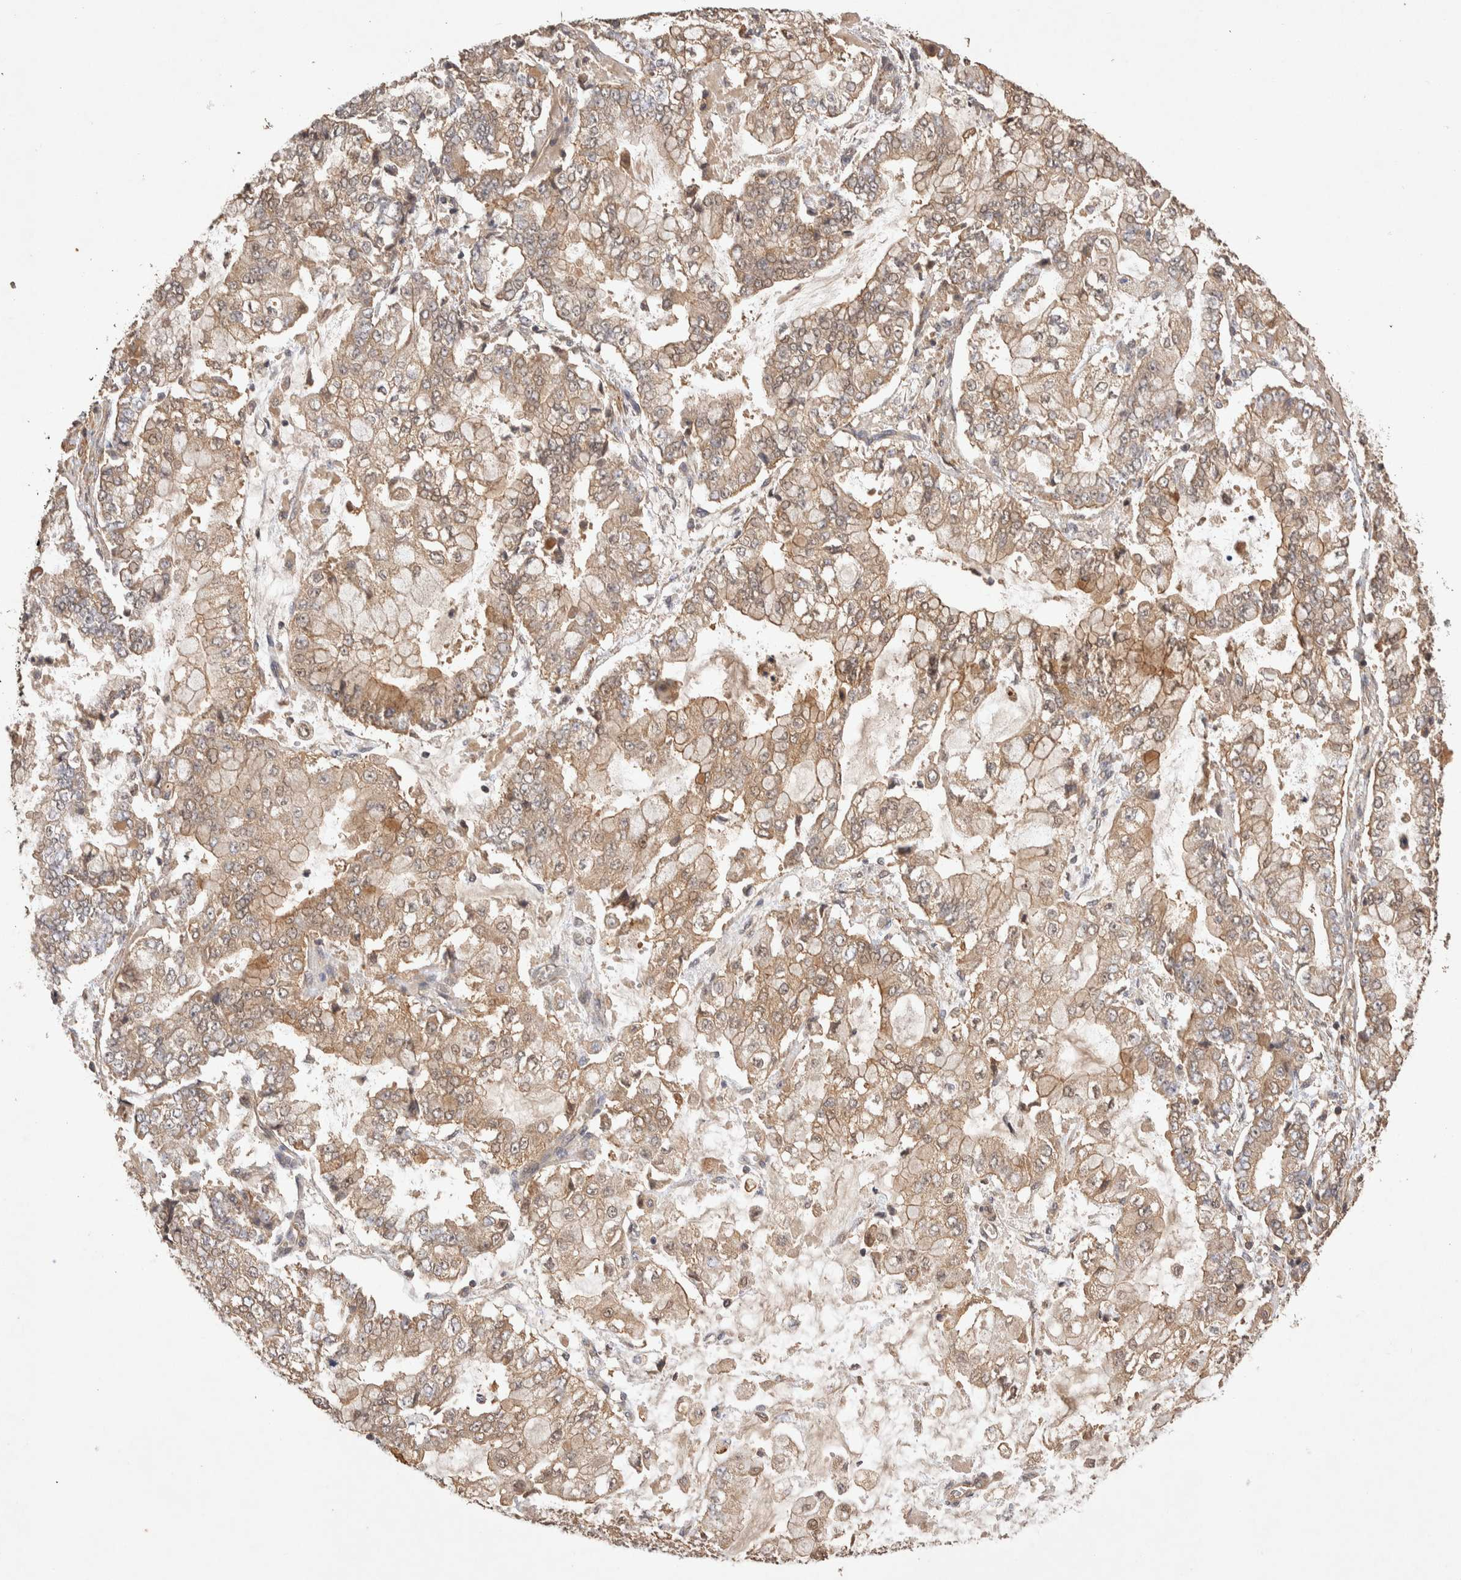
{"staining": {"intensity": "moderate", "quantity": "25%-75%", "location": "cytoplasmic/membranous"}, "tissue": "stomach cancer", "cell_type": "Tumor cells", "image_type": "cancer", "snomed": [{"axis": "morphology", "description": "Adenocarcinoma, NOS"}, {"axis": "topography", "description": "Stomach"}], "caption": "This image reveals IHC staining of stomach cancer (adenocarcinoma), with medium moderate cytoplasmic/membranous staining in approximately 25%-75% of tumor cells.", "gene": "NSMAF", "patient": {"sex": "male", "age": 76}}